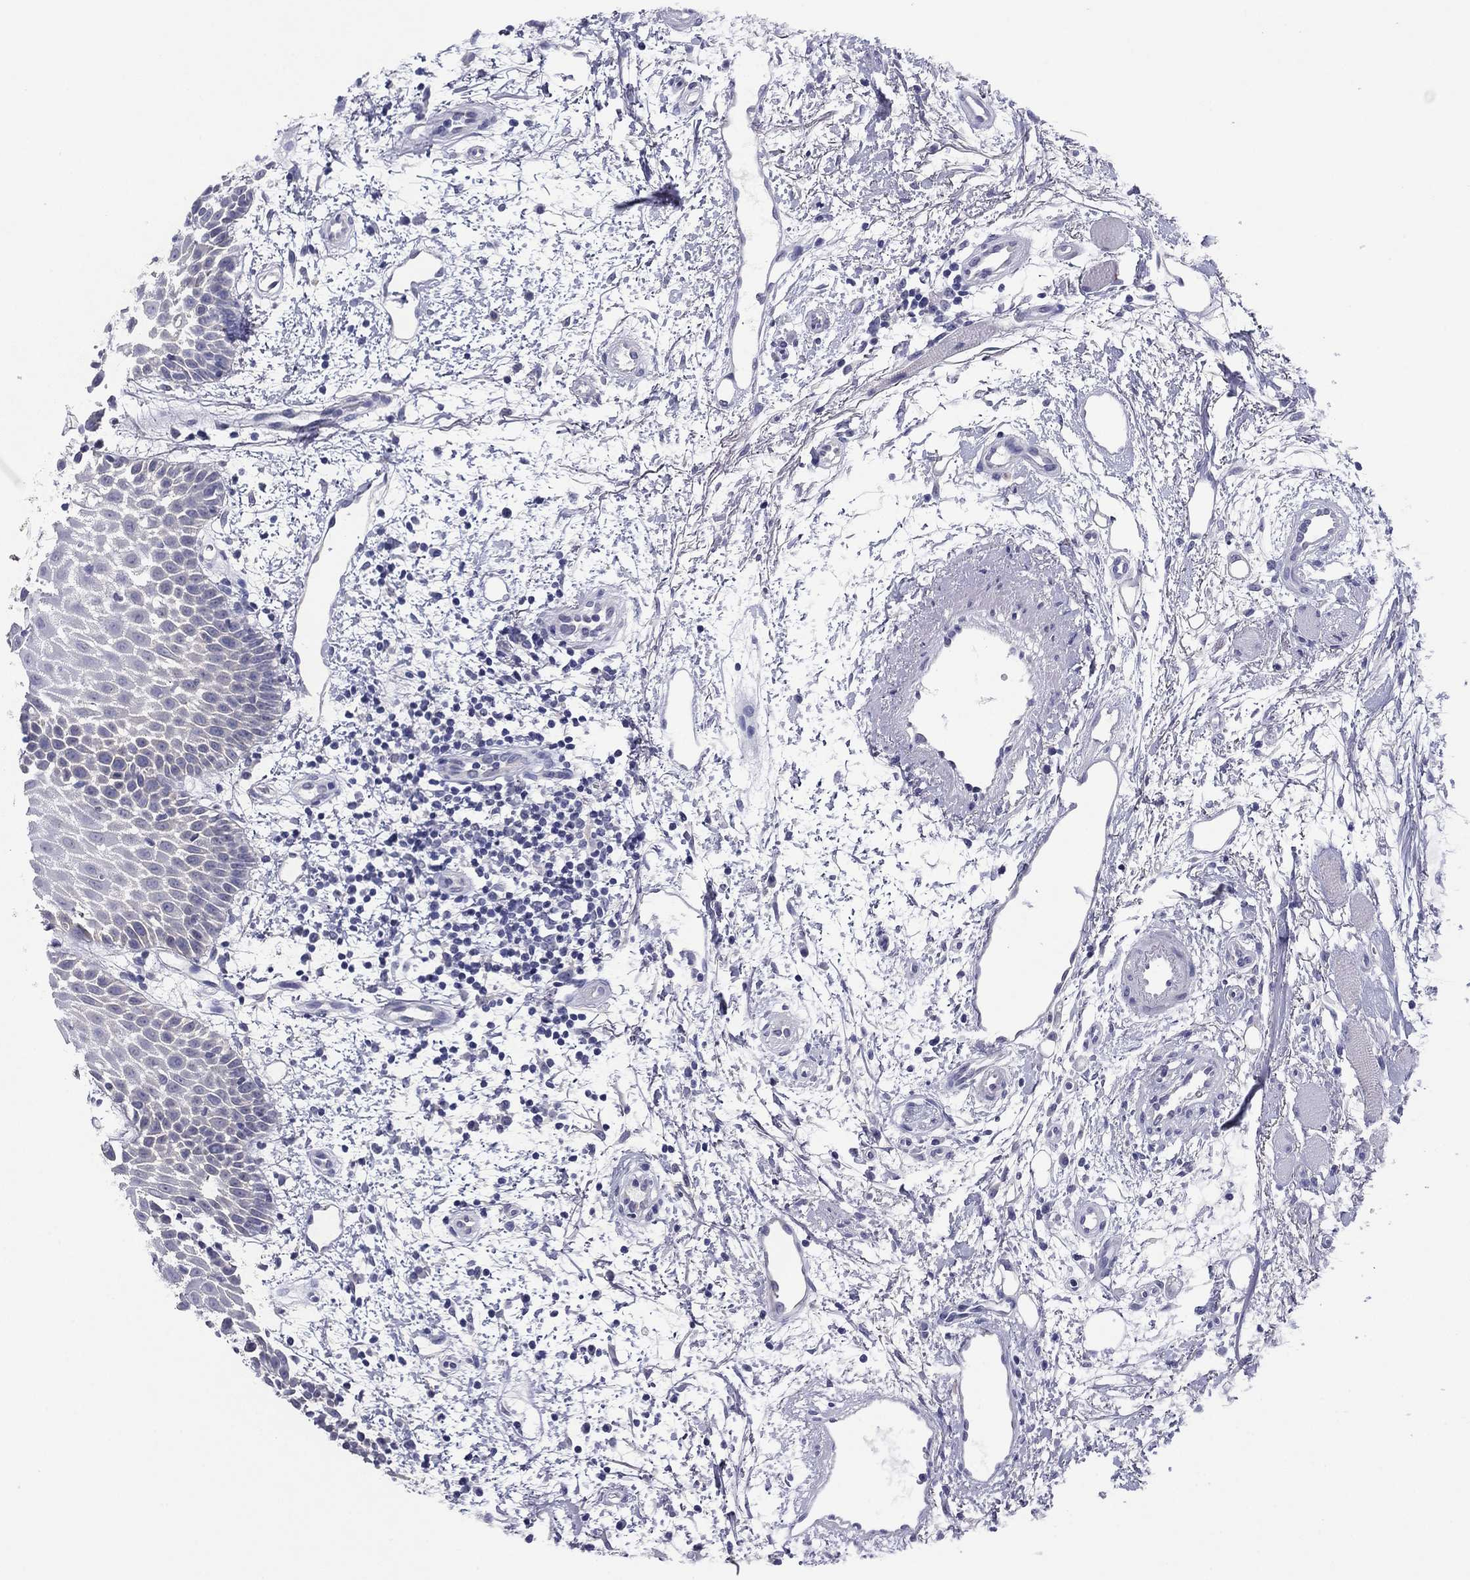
{"staining": {"intensity": "negative", "quantity": "none", "location": "none"}, "tissue": "oral mucosa", "cell_type": "Squamous epithelial cells", "image_type": "normal", "snomed": [{"axis": "morphology", "description": "Normal tissue, NOS"}, {"axis": "morphology", "description": "Squamous cell carcinoma, NOS"}, {"axis": "topography", "description": "Oral tissue"}, {"axis": "topography", "description": "Head-Neck"}], "caption": "A photomicrograph of oral mucosa stained for a protein shows no brown staining in squamous epithelial cells. (DAB (3,3'-diaminobenzidine) immunohistochemistry, high magnification).", "gene": "HAO1", "patient": {"sex": "female", "age": 75}}